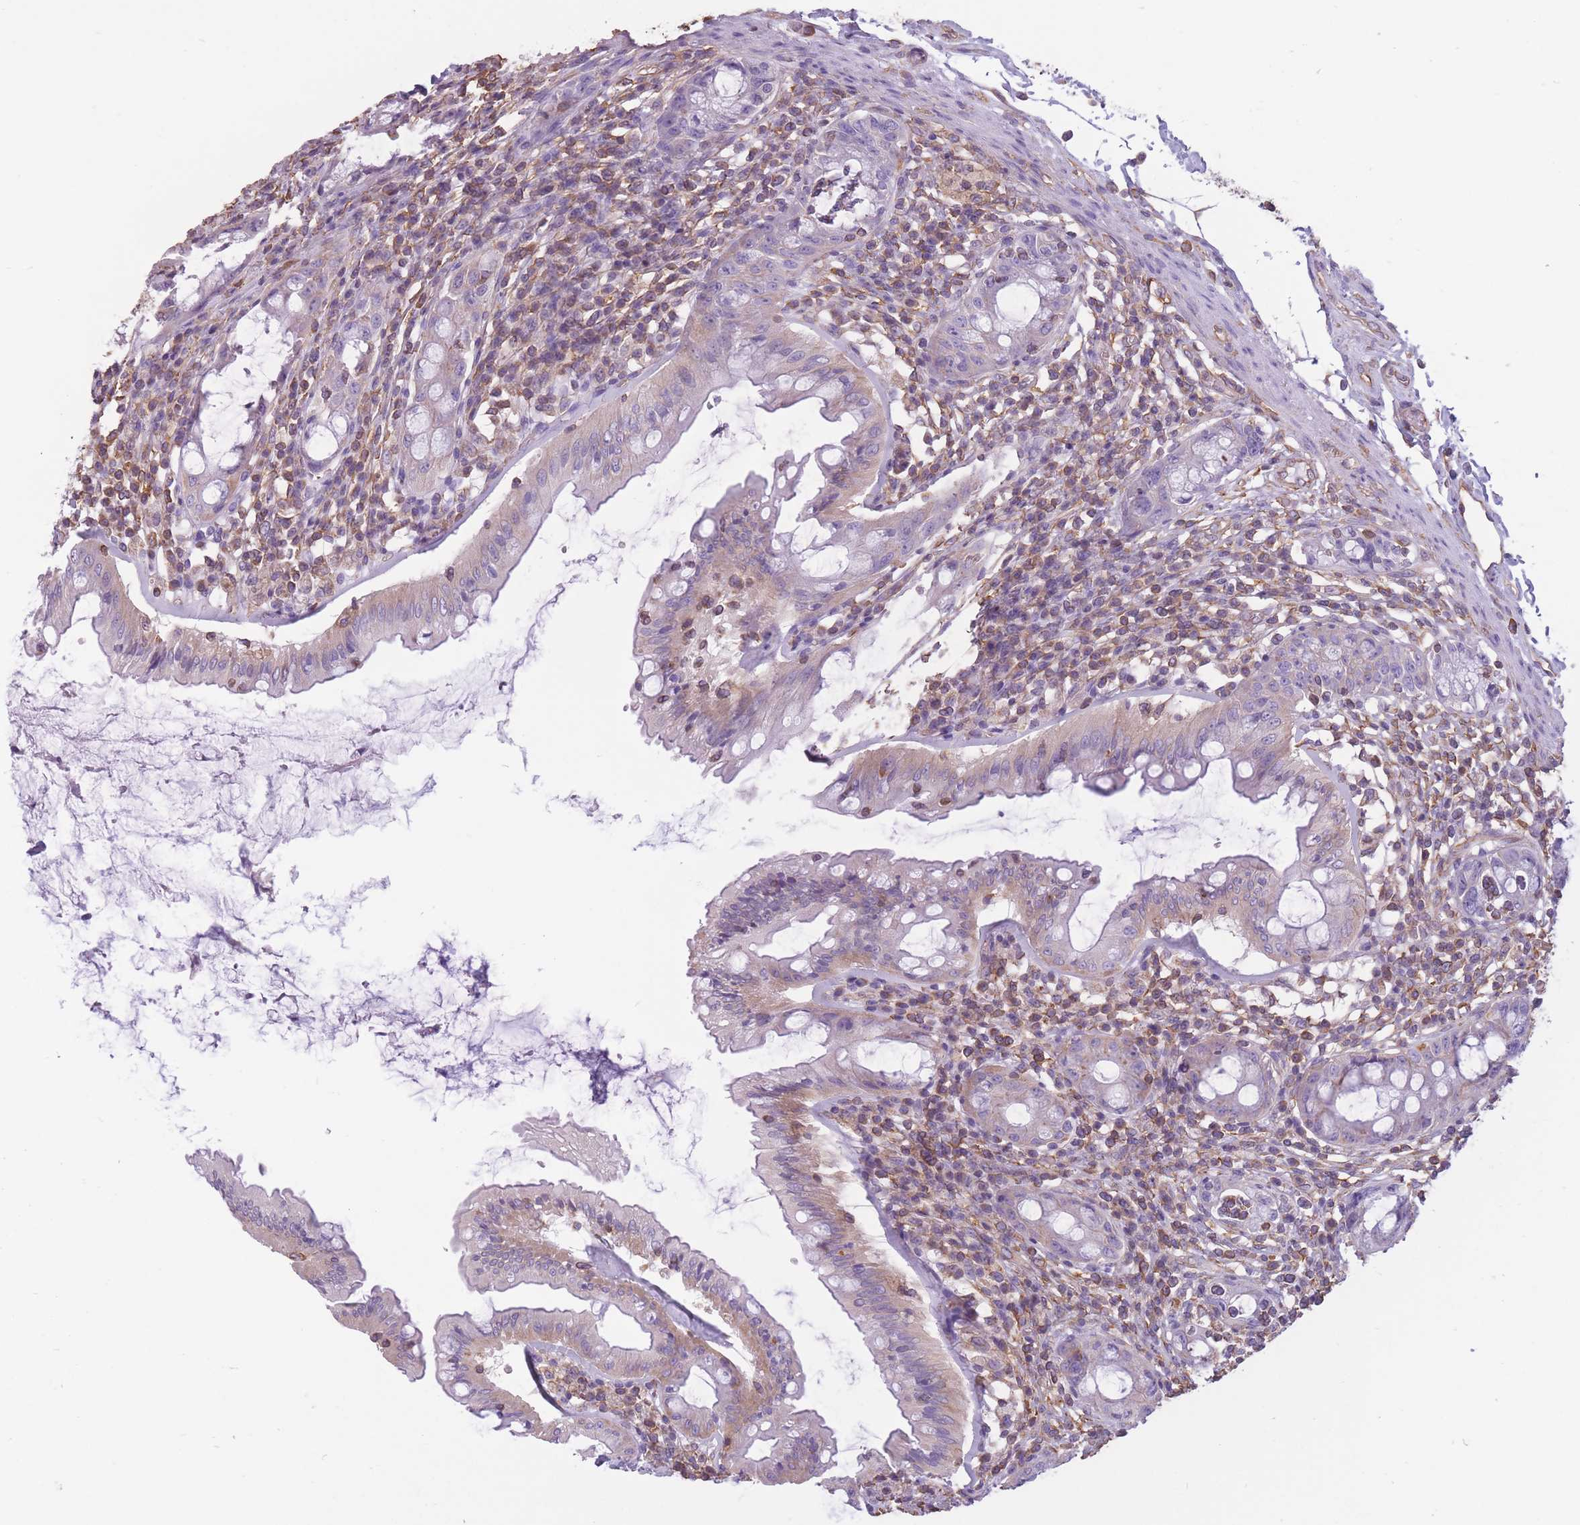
{"staining": {"intensity": "moderate", "quantity": "25%-75%", "location": "cytoplasmic/membranous"}, "tissue": "rectum", "cell_type": "Glandular cells", "image_type": "normal", "snomed": [{"axis": "morphology", "description": "Normal tissue, NOS"}, {"axis": "topography", "description": "Rectum"}], "caption": "The immunohistochemical stain labels moderate cytoplasmic/membranous expression in glandular cells of benign rectum. (brown staining indicates protein expression, while blue staining denotes nuclei).", "gene": "ADD1", "patient": {"sex": "female", "age": 57}}